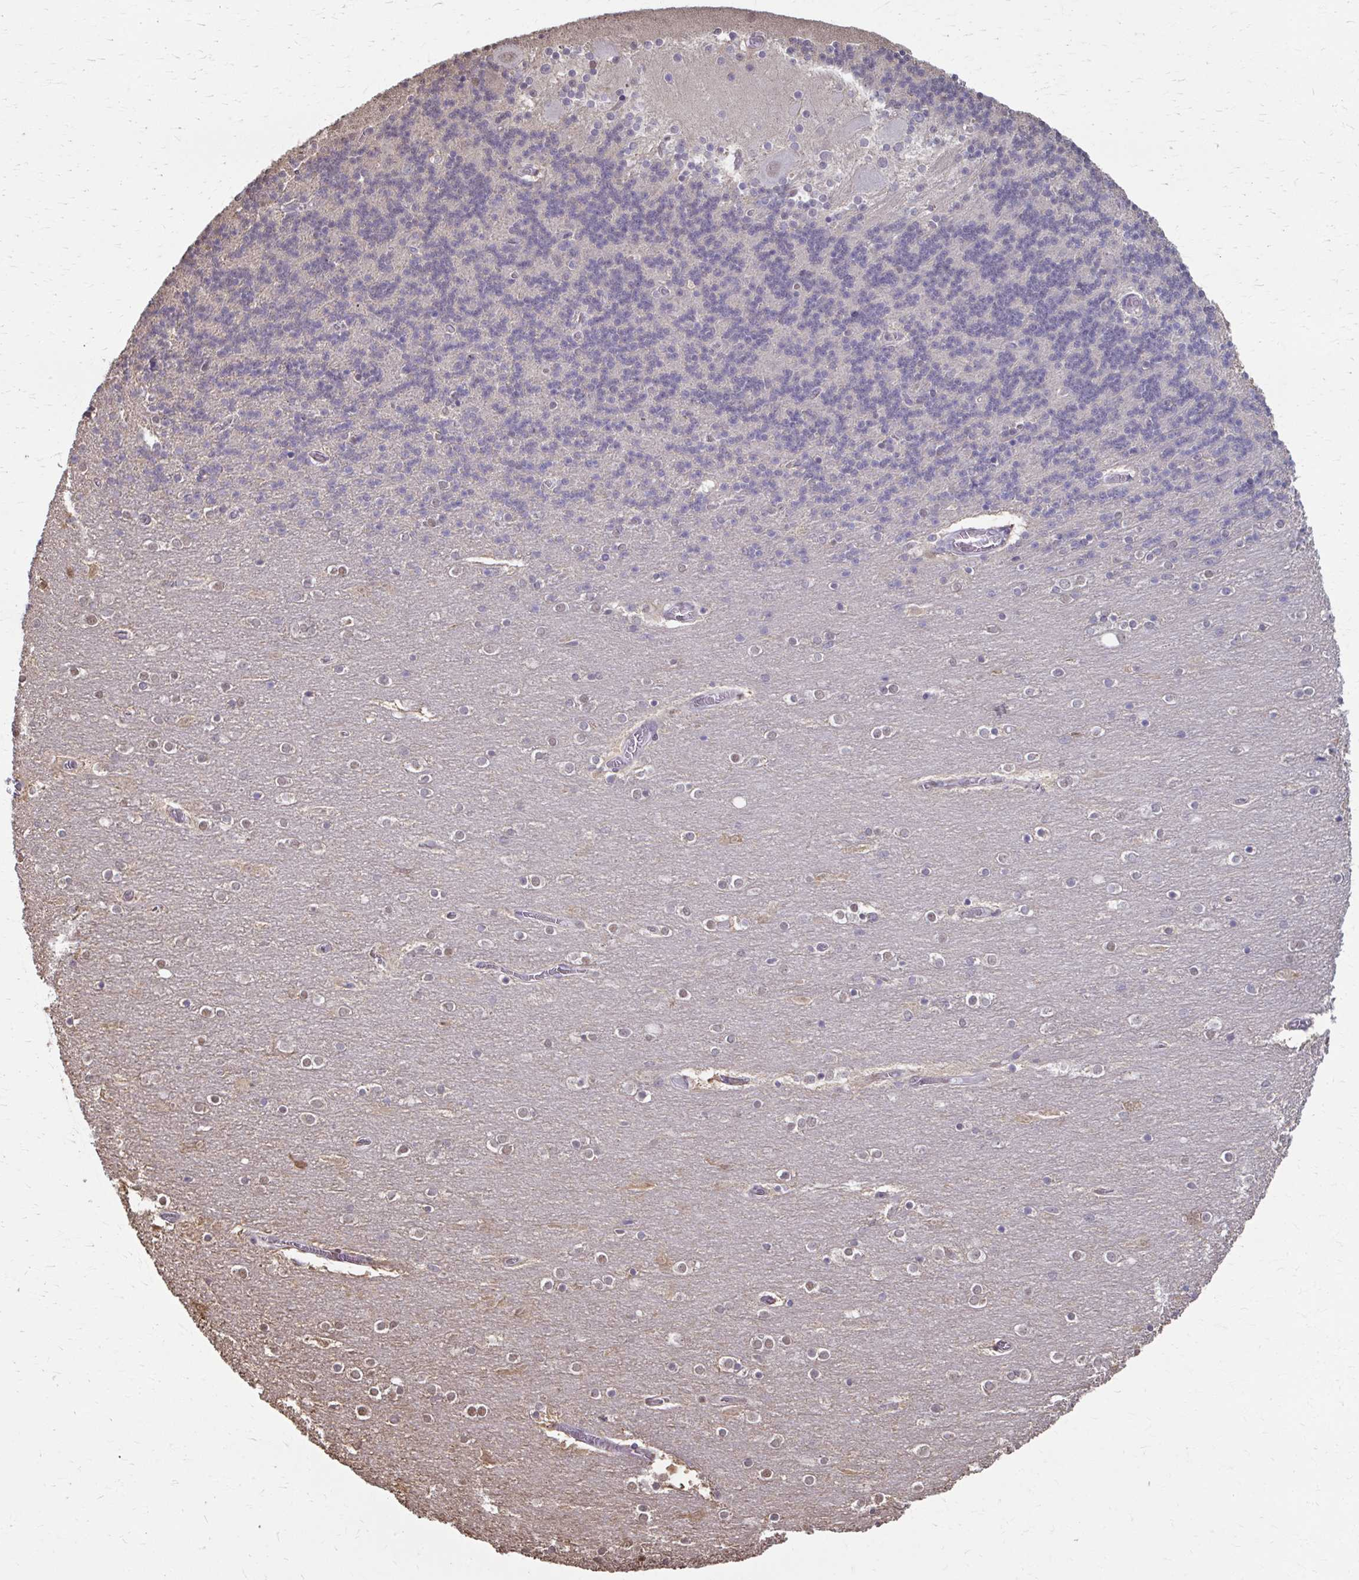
{"staining": {"intensity": "negative", "quantity": "none", "location": "none"}, "tissue": "cerebellum", "cell_type": "Cells in granular layer", "image_type": "normal", "snomed": [{"axis": "morphology", "description": "Normal tissue, NOS"}, {"axis": "topography", "description": "Cerebellum"}], "caption": "Immunohistochemistry (IHC) image of normal cerebellum: cerebellum stained with DAB reveals no significant protein expression in cells in granular layer. (DAB (3,3'-diaminobenzidine) immunohistochemistry (IHC), high magnification).", "gene": "ING4", "patient": {"sex": "female", "age": 54}}